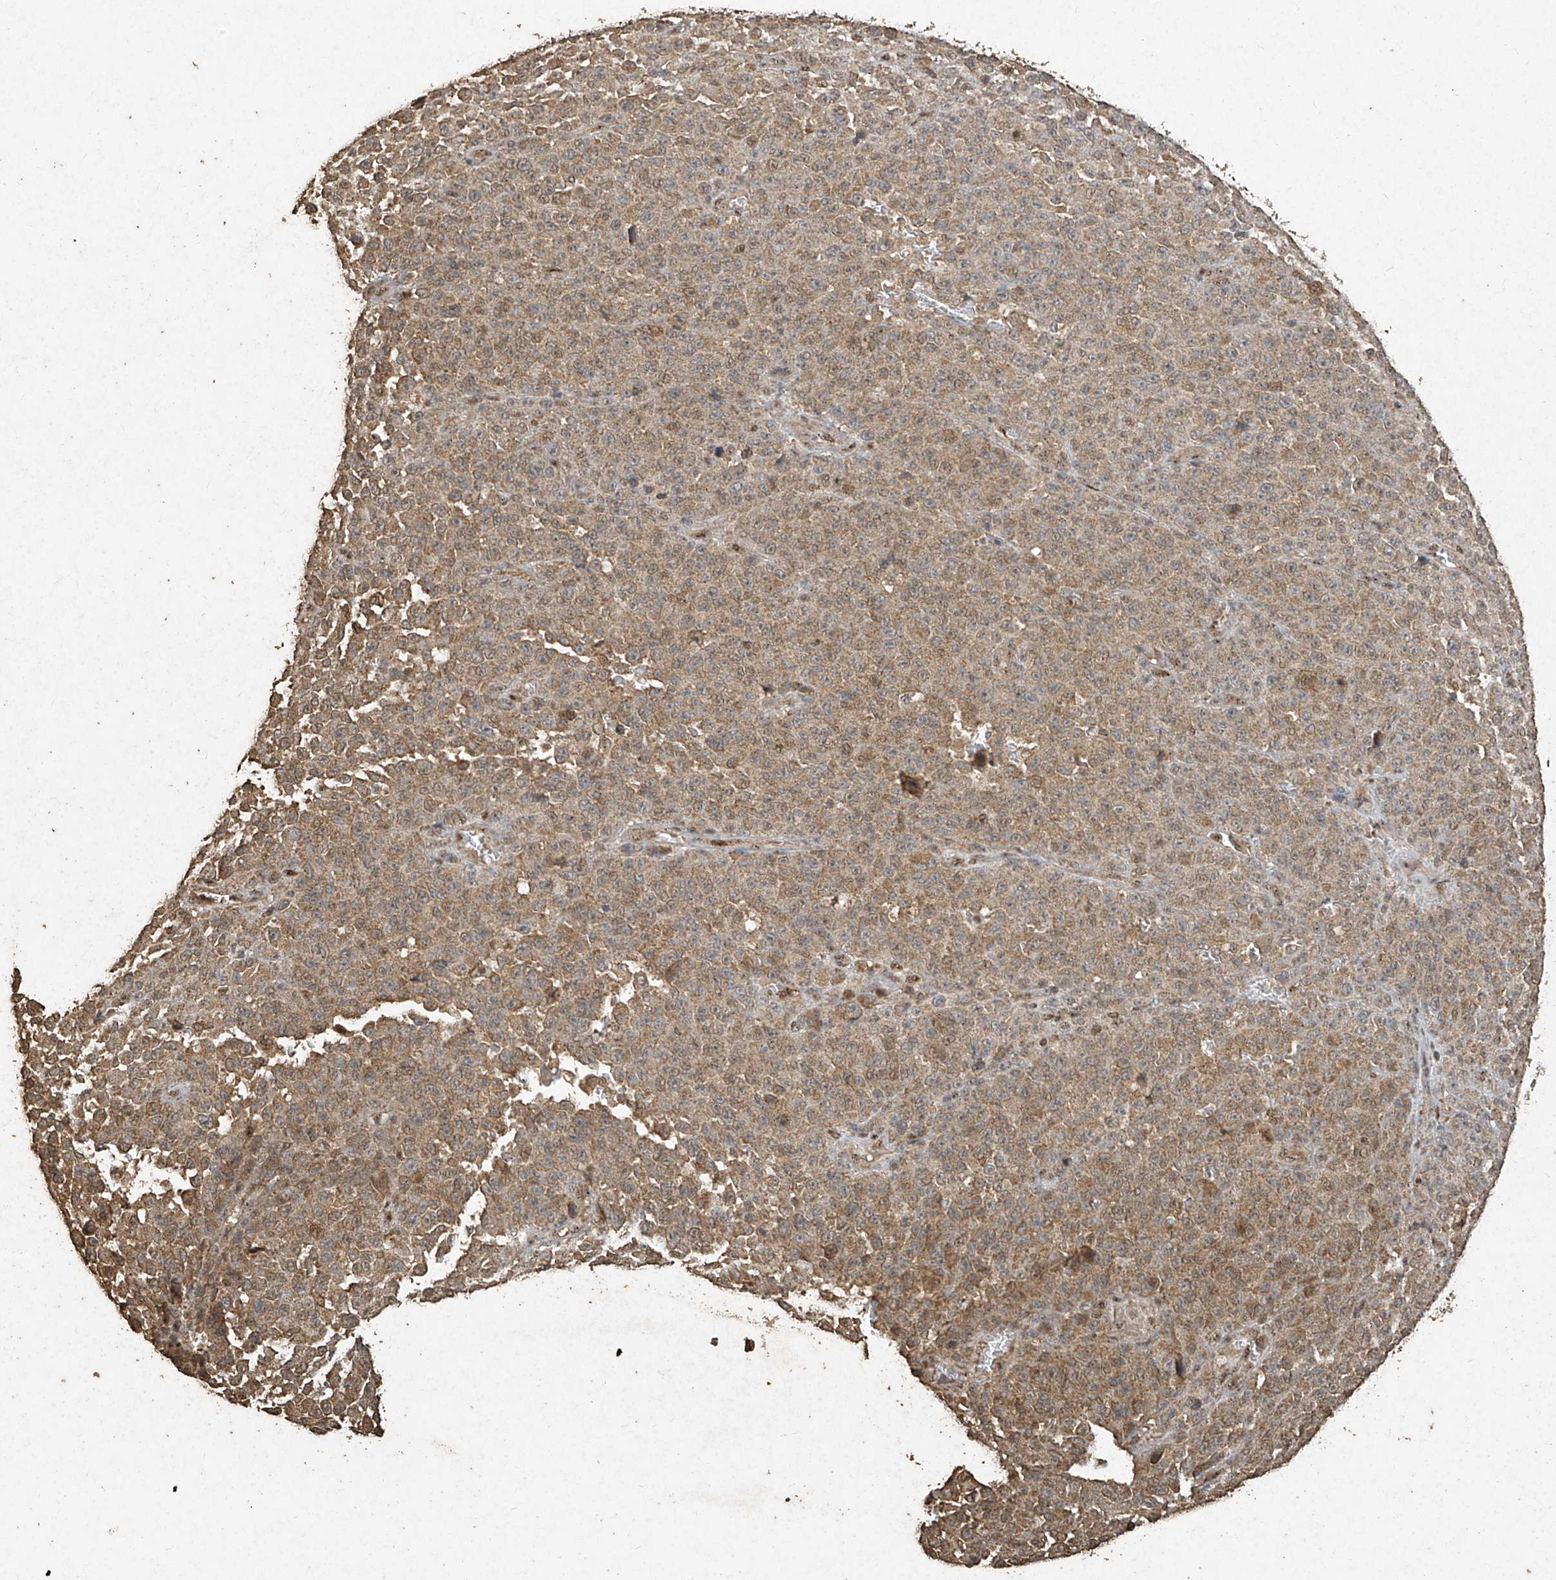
{"staining": {"intensity": "moderate", "quantity": "<25%", "location": "cytoplasmic/membranous"}, "tissue": "melanoma", "cell_type": "Tumor cells", "image_type": "cancer", "snomed": [{"axis": "morphology", "description": "Malignant melanoma, NOS"}, {"axis": "topography", "description": "Skin"}], "caption": "Tumor cells reveal moderate cytoplasmic/membranous positivity in about <25% of cells in malignant melanoma.", "gene": "ERBB3", "patient": {"sex": "female", "age": 82}}